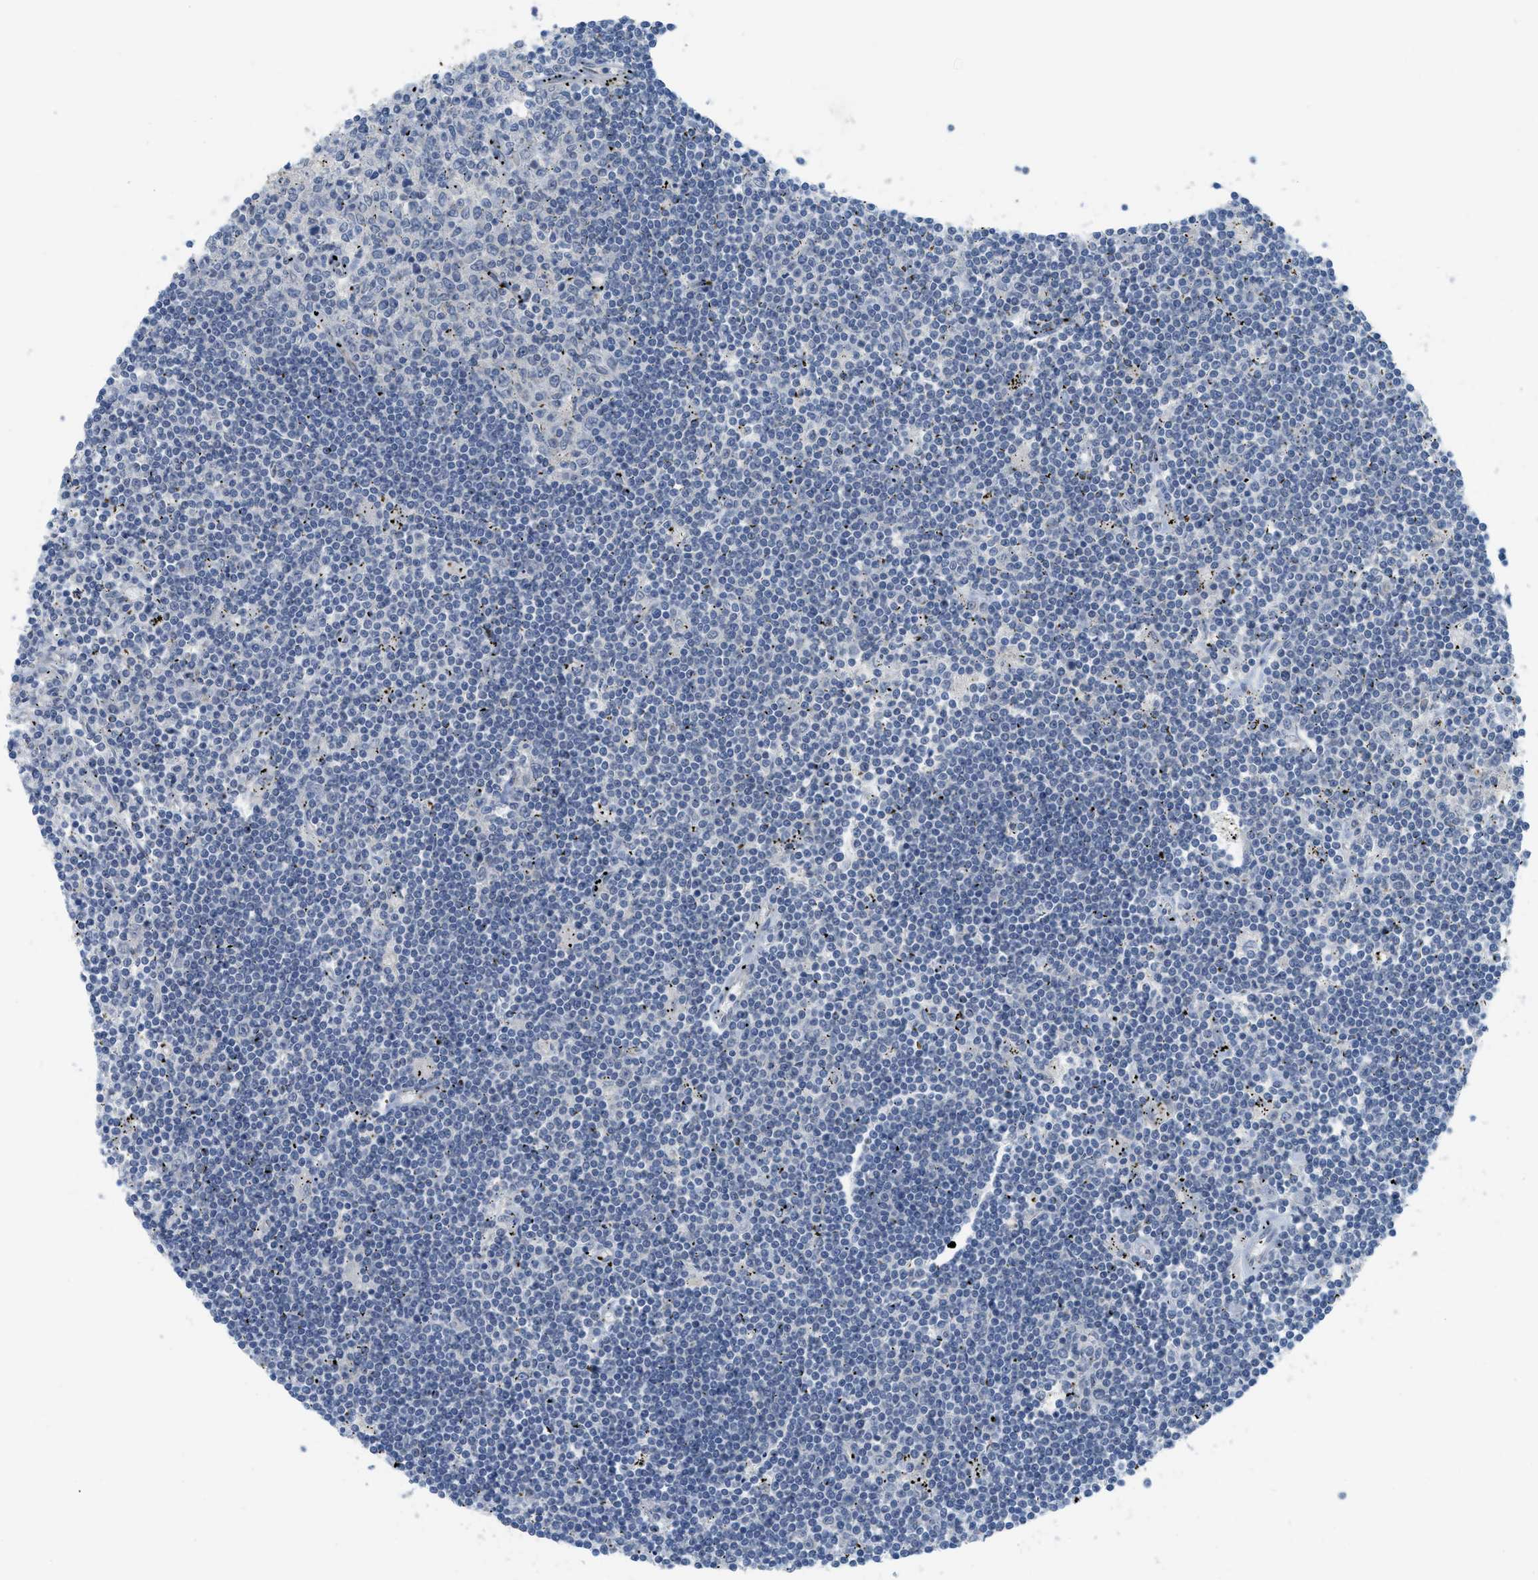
{"staining": {"intensity": "negative", "quantity": "none", "location": "none"}, "tissue": "lymphoma", "cell_type": "Tumor cells", "image_type": "cancer", "snomed": [{"axis": "morphology", "description": "Malignant lymphoma, non-Hodgkin's type, Low grade"}, {"axis": "topography", "description": "Spleen"}], "caption": "High power microscopy image of an immunohistochemistry photomicrograph of lymphoma, revealing no significant positivity in tumor cells.", "gene": "TNFAIP1", "patient": {"sex": "male", "age": 76}}